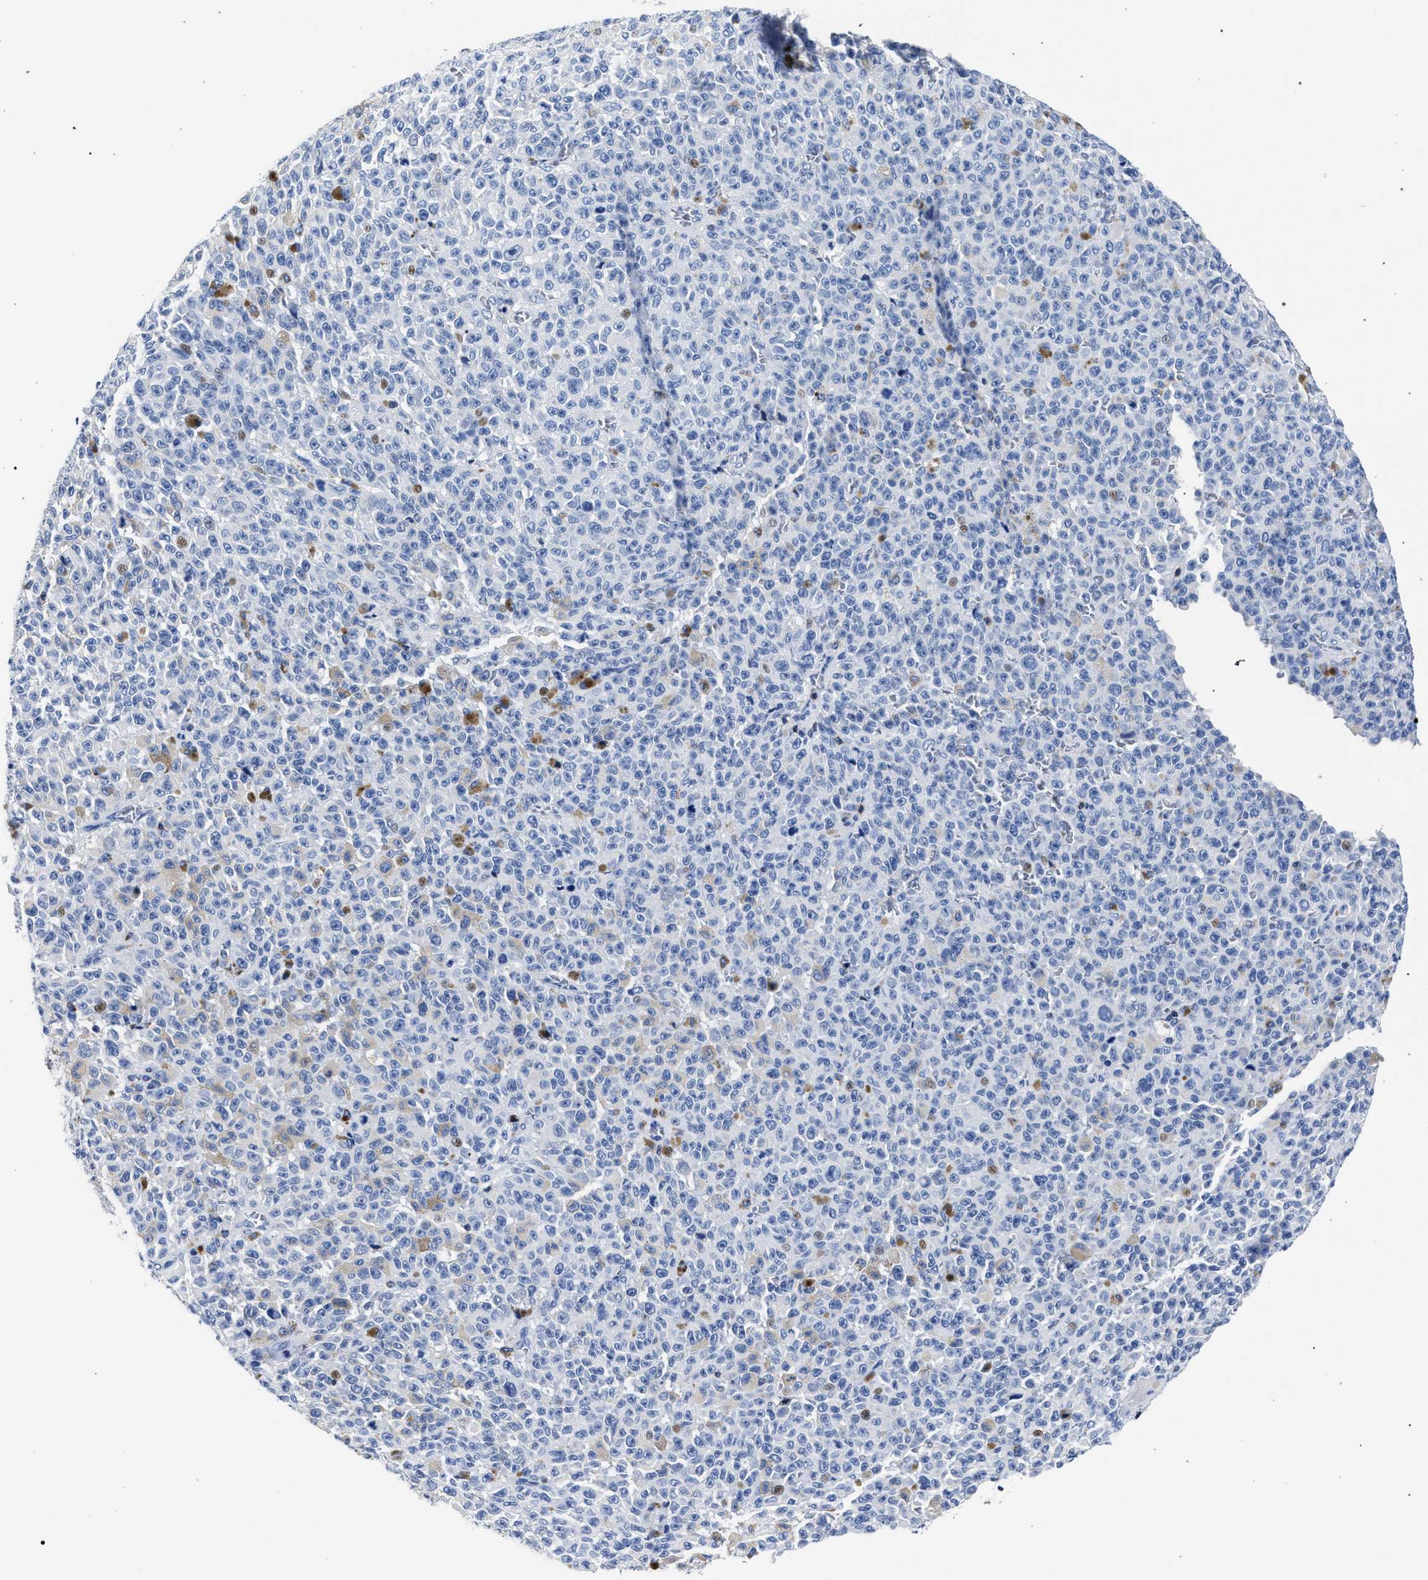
{"staining": {"intensity": "negative", "quantity": "none", "location": "none"}, "tissue": "melanoma", "cell_type": "Tumor cells", "image_type": "cancer", "snomed": [{"axis": "morphology", "description": "Malignant melanoma, NOS"}, {"axis": "topography", "description": "Skin"}], "caption": "Tumor cells show no significant protein positivity in melanoma.", "gene": "KLRK1", "patient": {"sex": "female", "age": 82}}